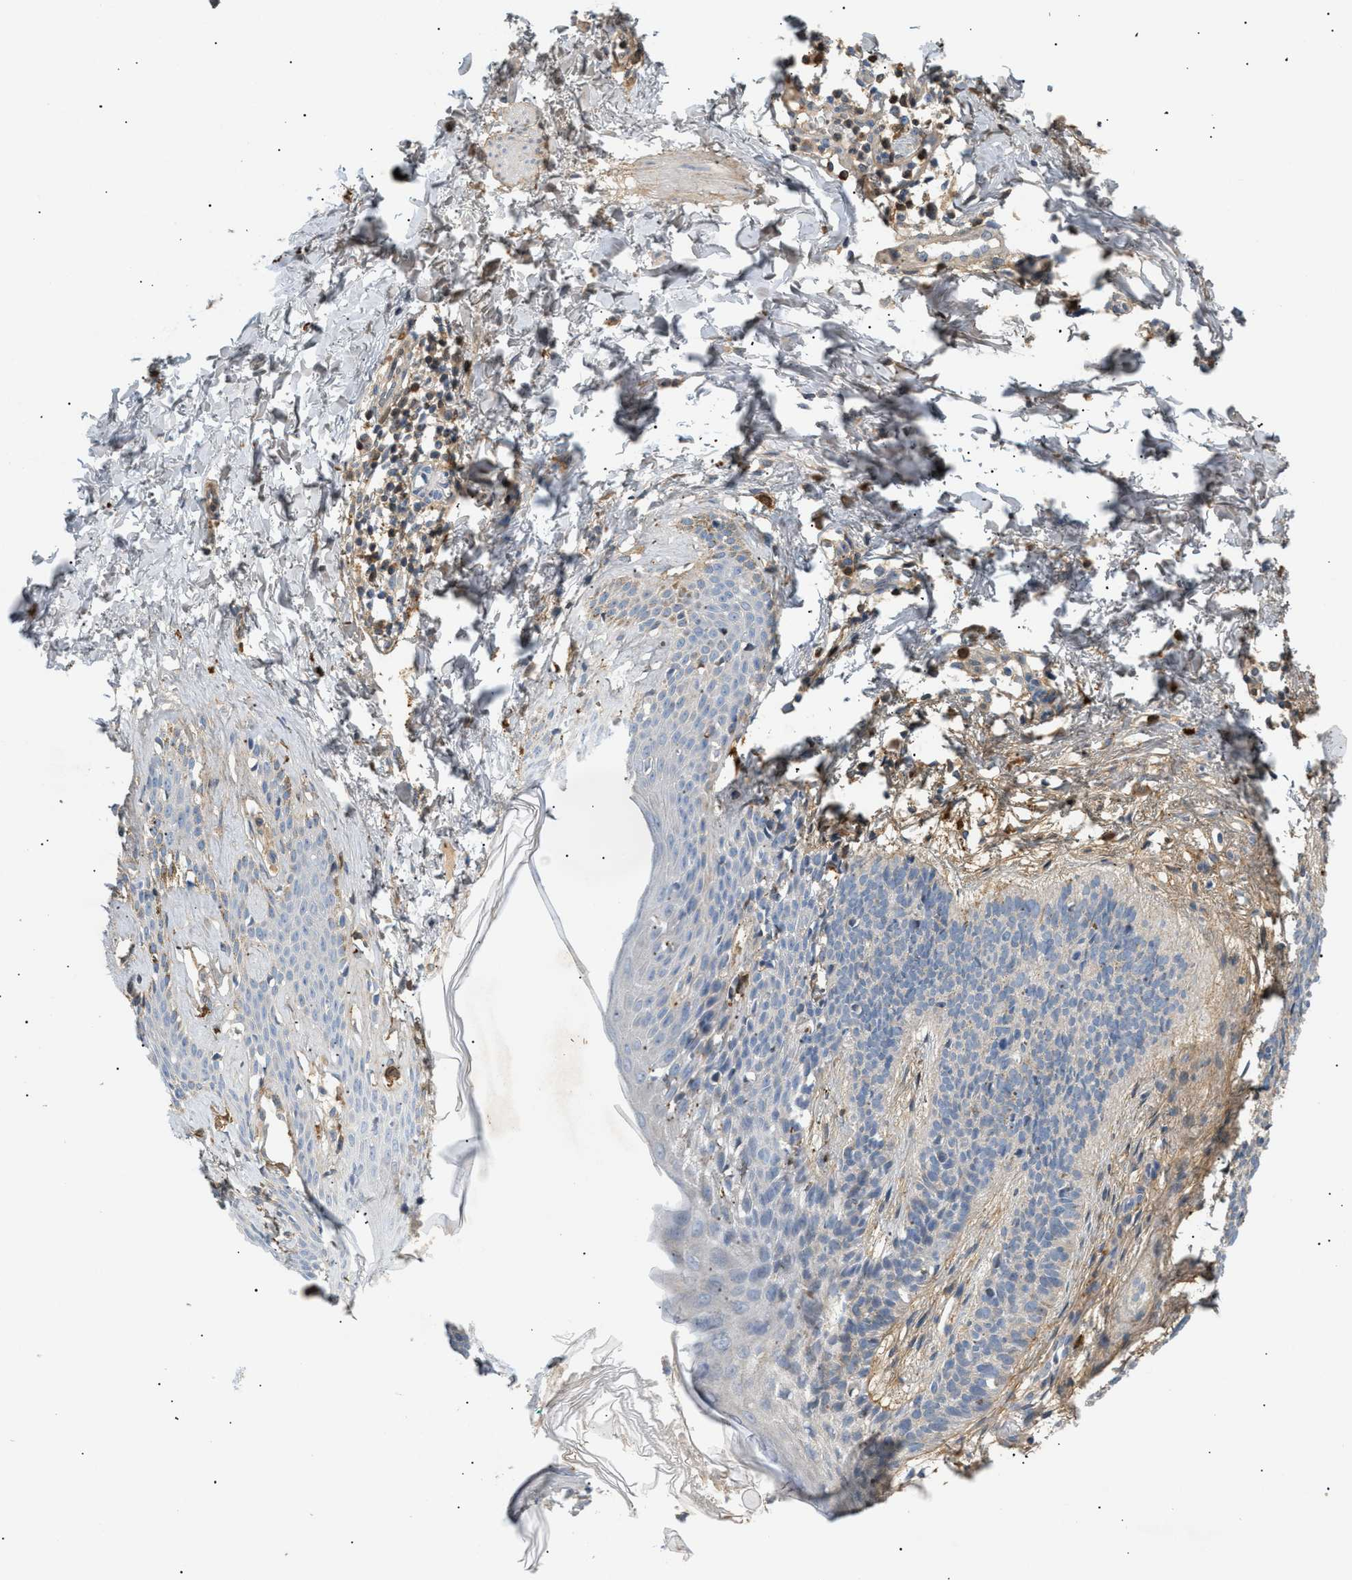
{"staining": {"intensity": "negative", "quantity": "none", "location": "none"}, "tissue": "skin cancer", "cell_type": "Tumor cells", "image_type": "cancer", "snomed": [{"axis": "morphology", "description": "Basal cell carcinoma"}, {"axis": "topography", "description": "Skin"}], "caption": "A high-resolution photomicrograph shows IHC staining of skin cancer, which displays no significant positivity in tumor cells.", "gene": "FARS2", "patient": {"sex": "male", "age": 60}}